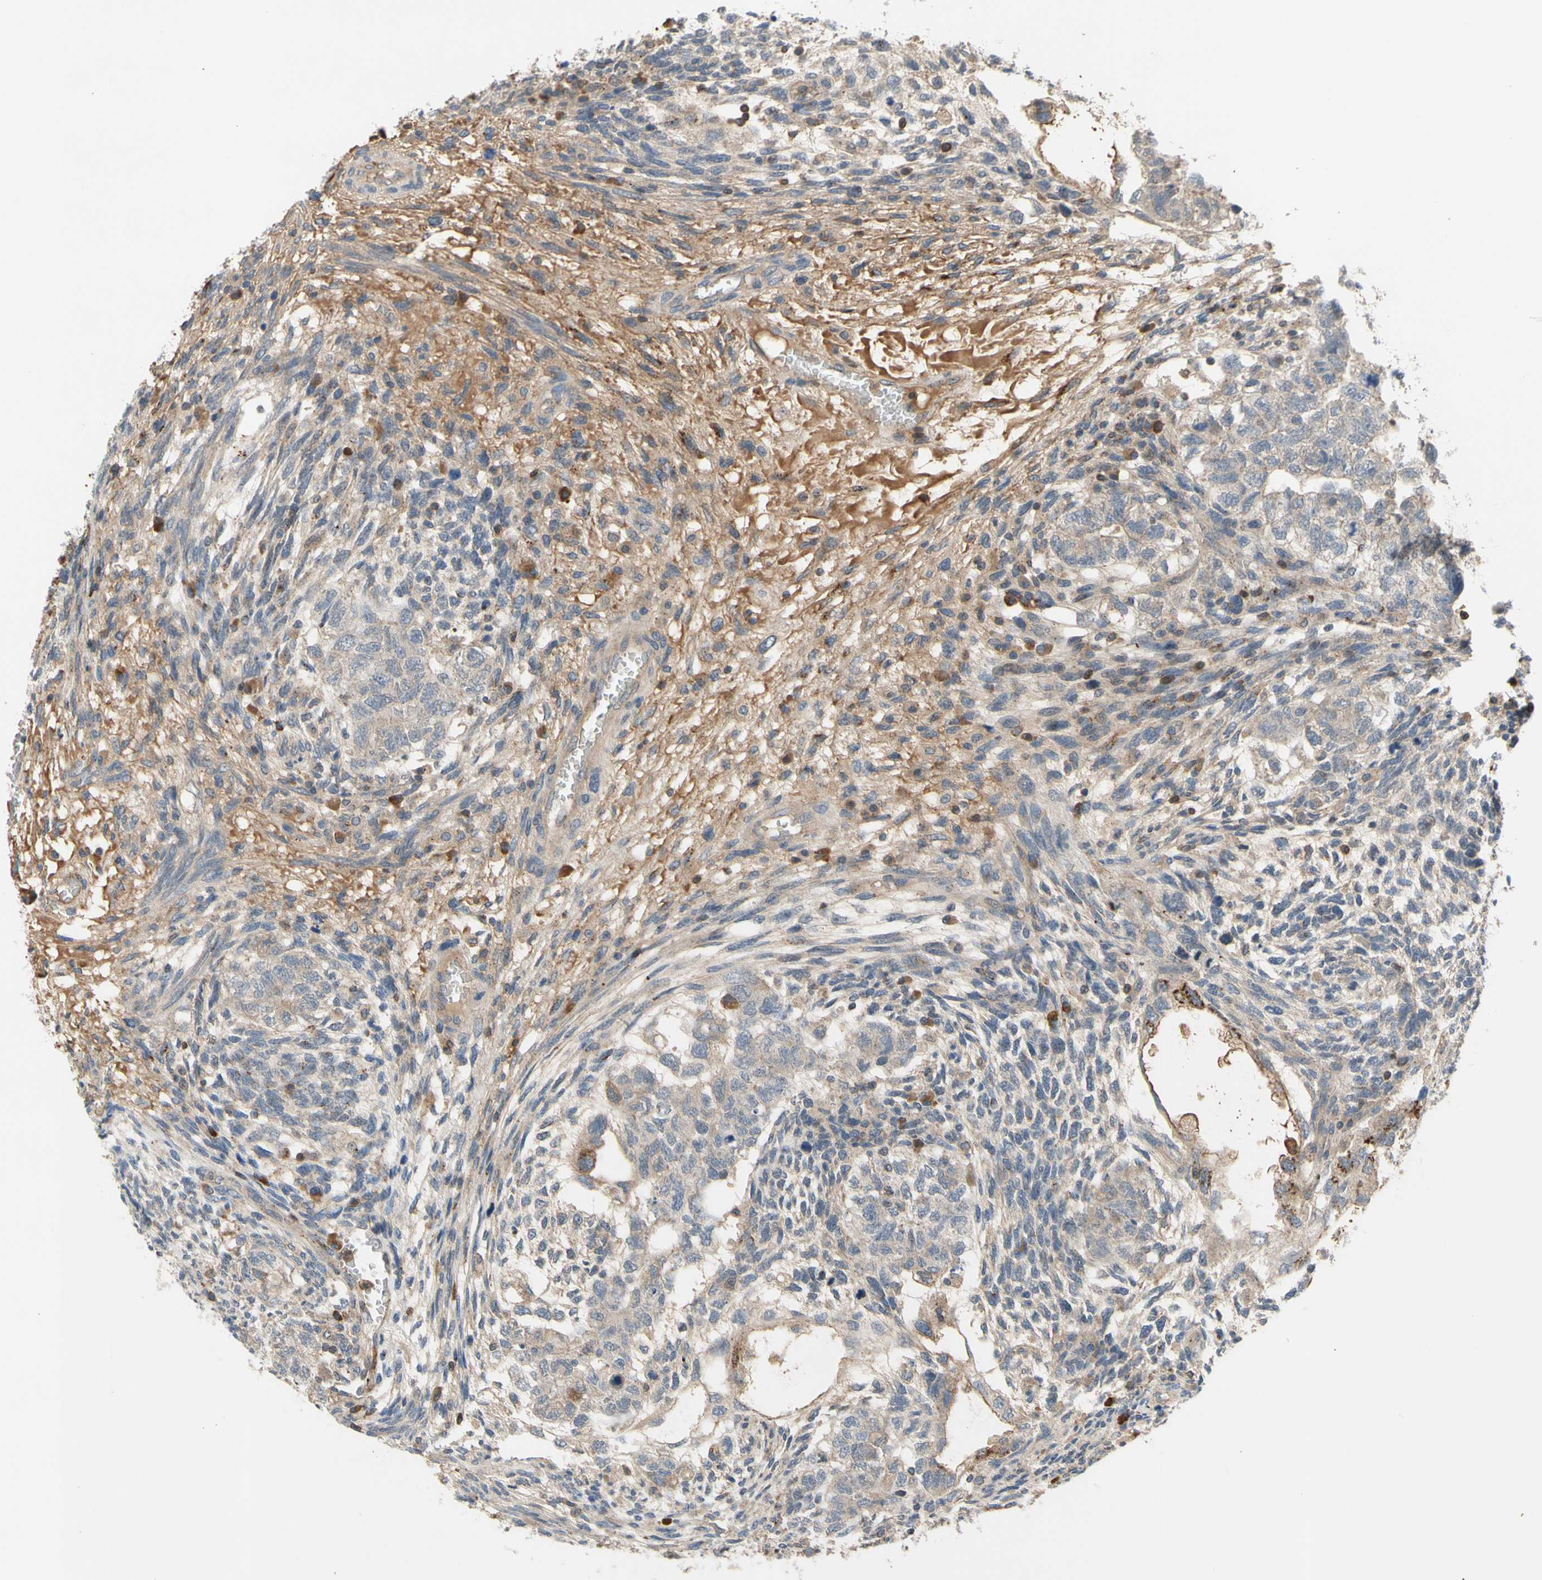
{"staining": {"intensity": "weak", "quantity": "25%-75%", "location": "cytoplasmic/membranous"}, "tissue": "testis cancer", "cell_type": "Tumor cells", "image_type": "cancer", "snomed": [{"axis": "morphology", "description": "Normal tissue, NOS"}, {"axis": "morphology", "description": "Carcinoma, Embryonal, NOS"}, {"axis": "topography", "description": "Testis"}], "caption": "Embryonal carcinoma (testis) stained for a protein demonstrates weak cytoplasmic/membranous positivity in tumor cells. Using DAB (brown) and hematoxylin (blue) stains, captured at high magnification using brightfield microscopy.", "gene": "GALNT5", "patient": {"sex": "male", "age": 36}}